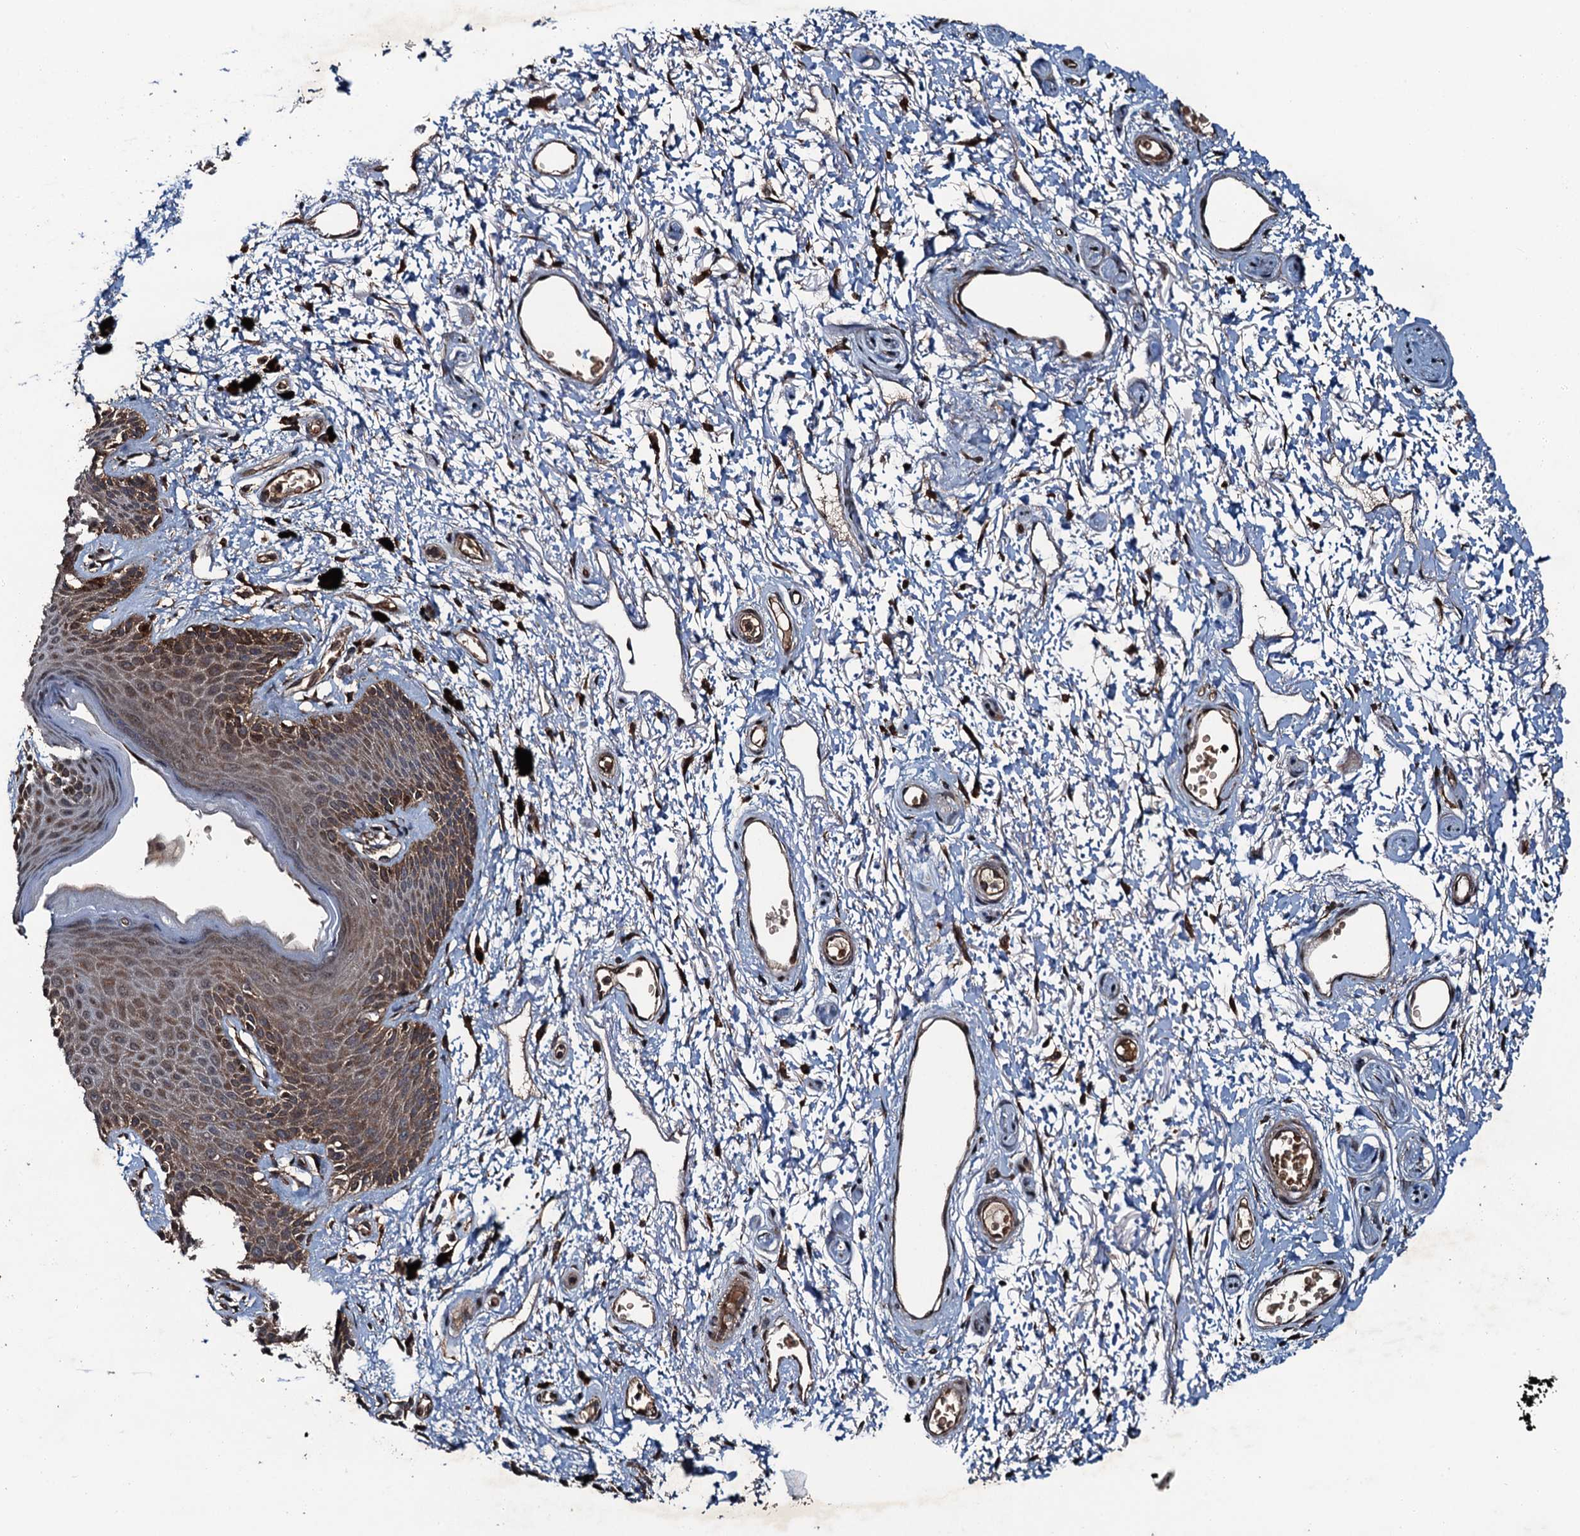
{"staining": {"intensity": "moderate", "quantity": ">75%", "location": "cytoplasmic/membranous"}, "tissue": "skin", "cell_type": "Epidermal cells", "image_type": "normal", "snomed": [{"axis": "morphology", "description": "Normal tissue, NOS"}, {"axis": "topography", "description": "Anal"}], "caption": "Epidermal cells demonstrate medium levels of moderate cytoplasmic/membranous expression in about >75% of cells in benign skin. (Stains: DAB in brown, nuclei in blue, Microscopy: brightfield microscopy at high magnification).", "gene": "SNX32", "patient": {"sex": "female", "age": 46}}